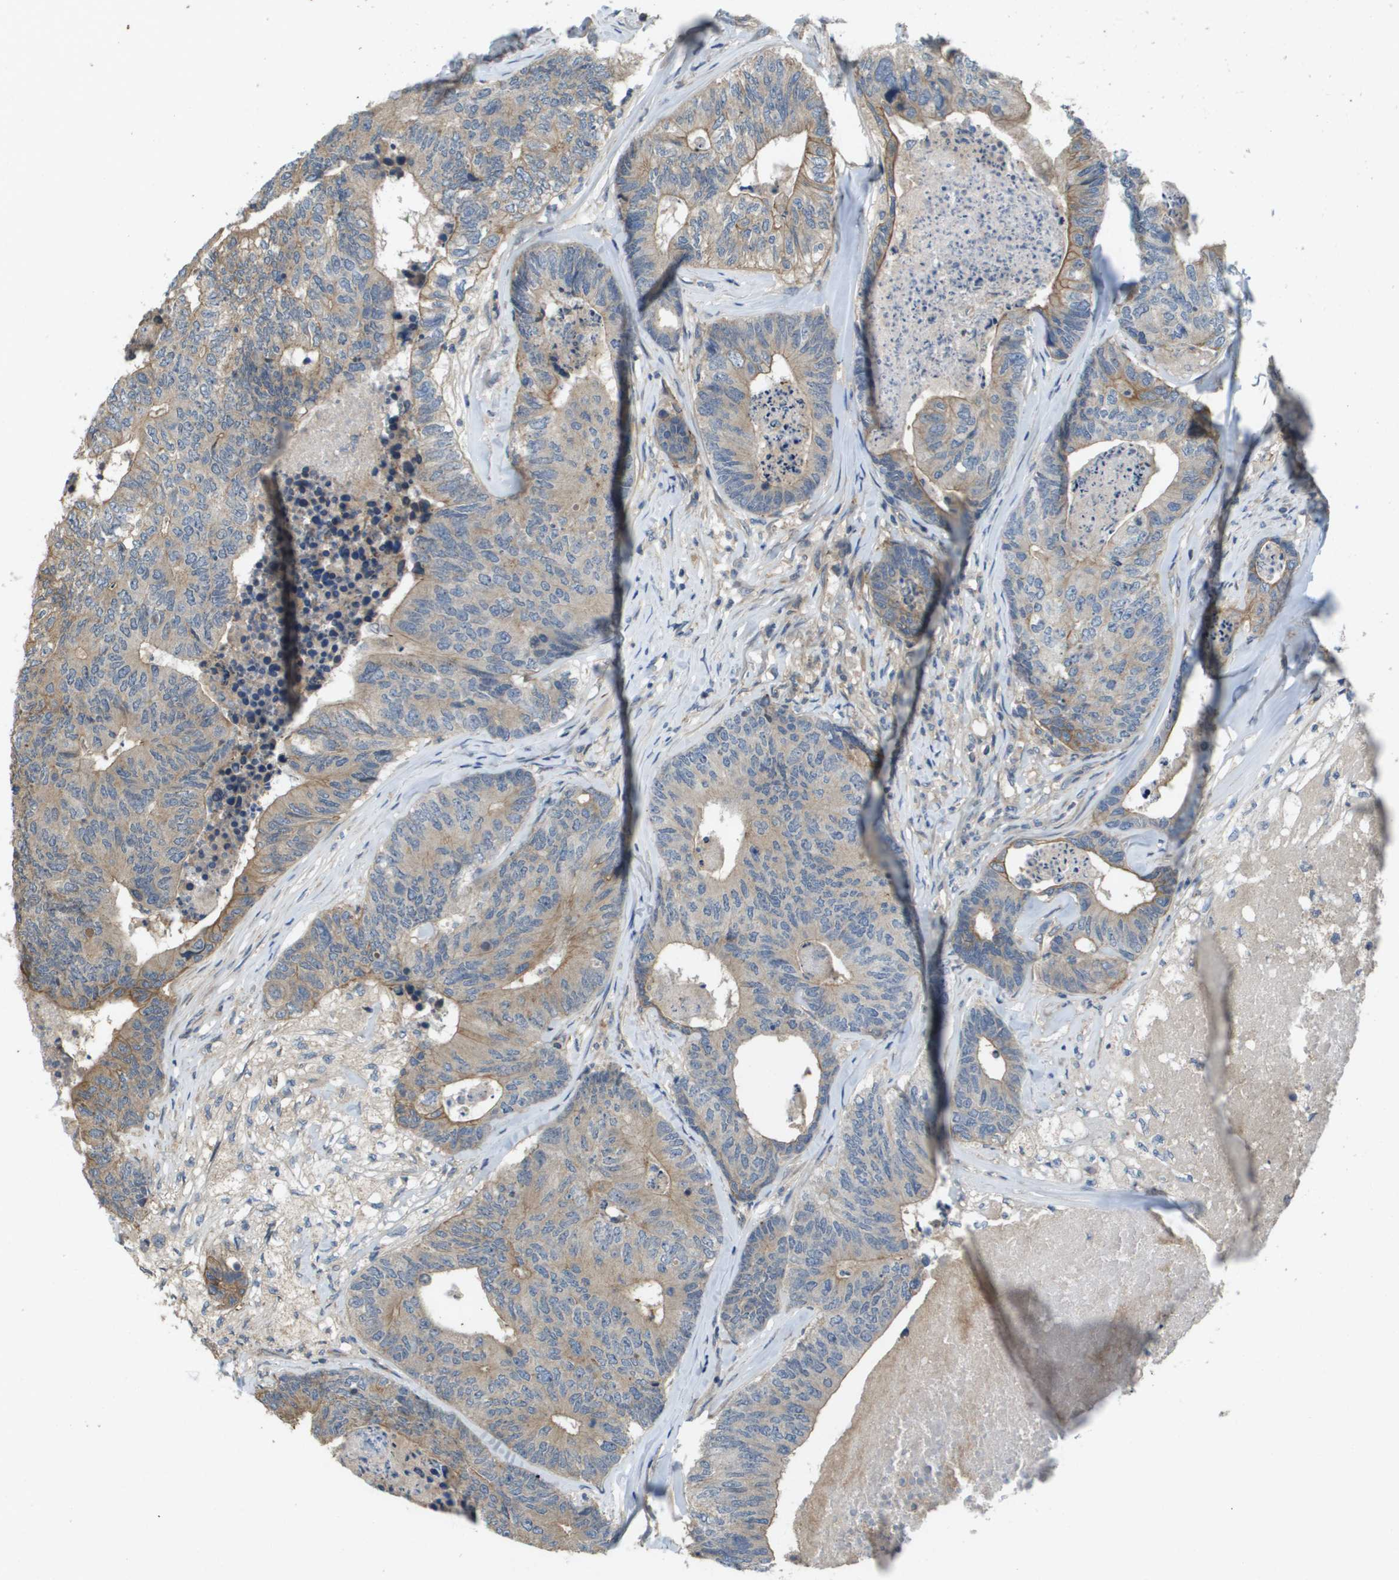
{"staining": {"intensity": "weak", "quantity": "<25%", "location": "cytoplasmic/membranous"}, "tissue": "colorectal cancer", "cell_type": "Tumor cells", "image_type": "cancer", "snomed": [{"axis": "morphology", "description": "Adenocarcinoma, NOS"}, {"axis": "topography", "description": "Colon"}], "caption": "The histopathology image displays no staining of tumor cells in colorectal adenocarcinoma.", "gene": "KRT23", "patient": {"sex": "female", "age": 57}}